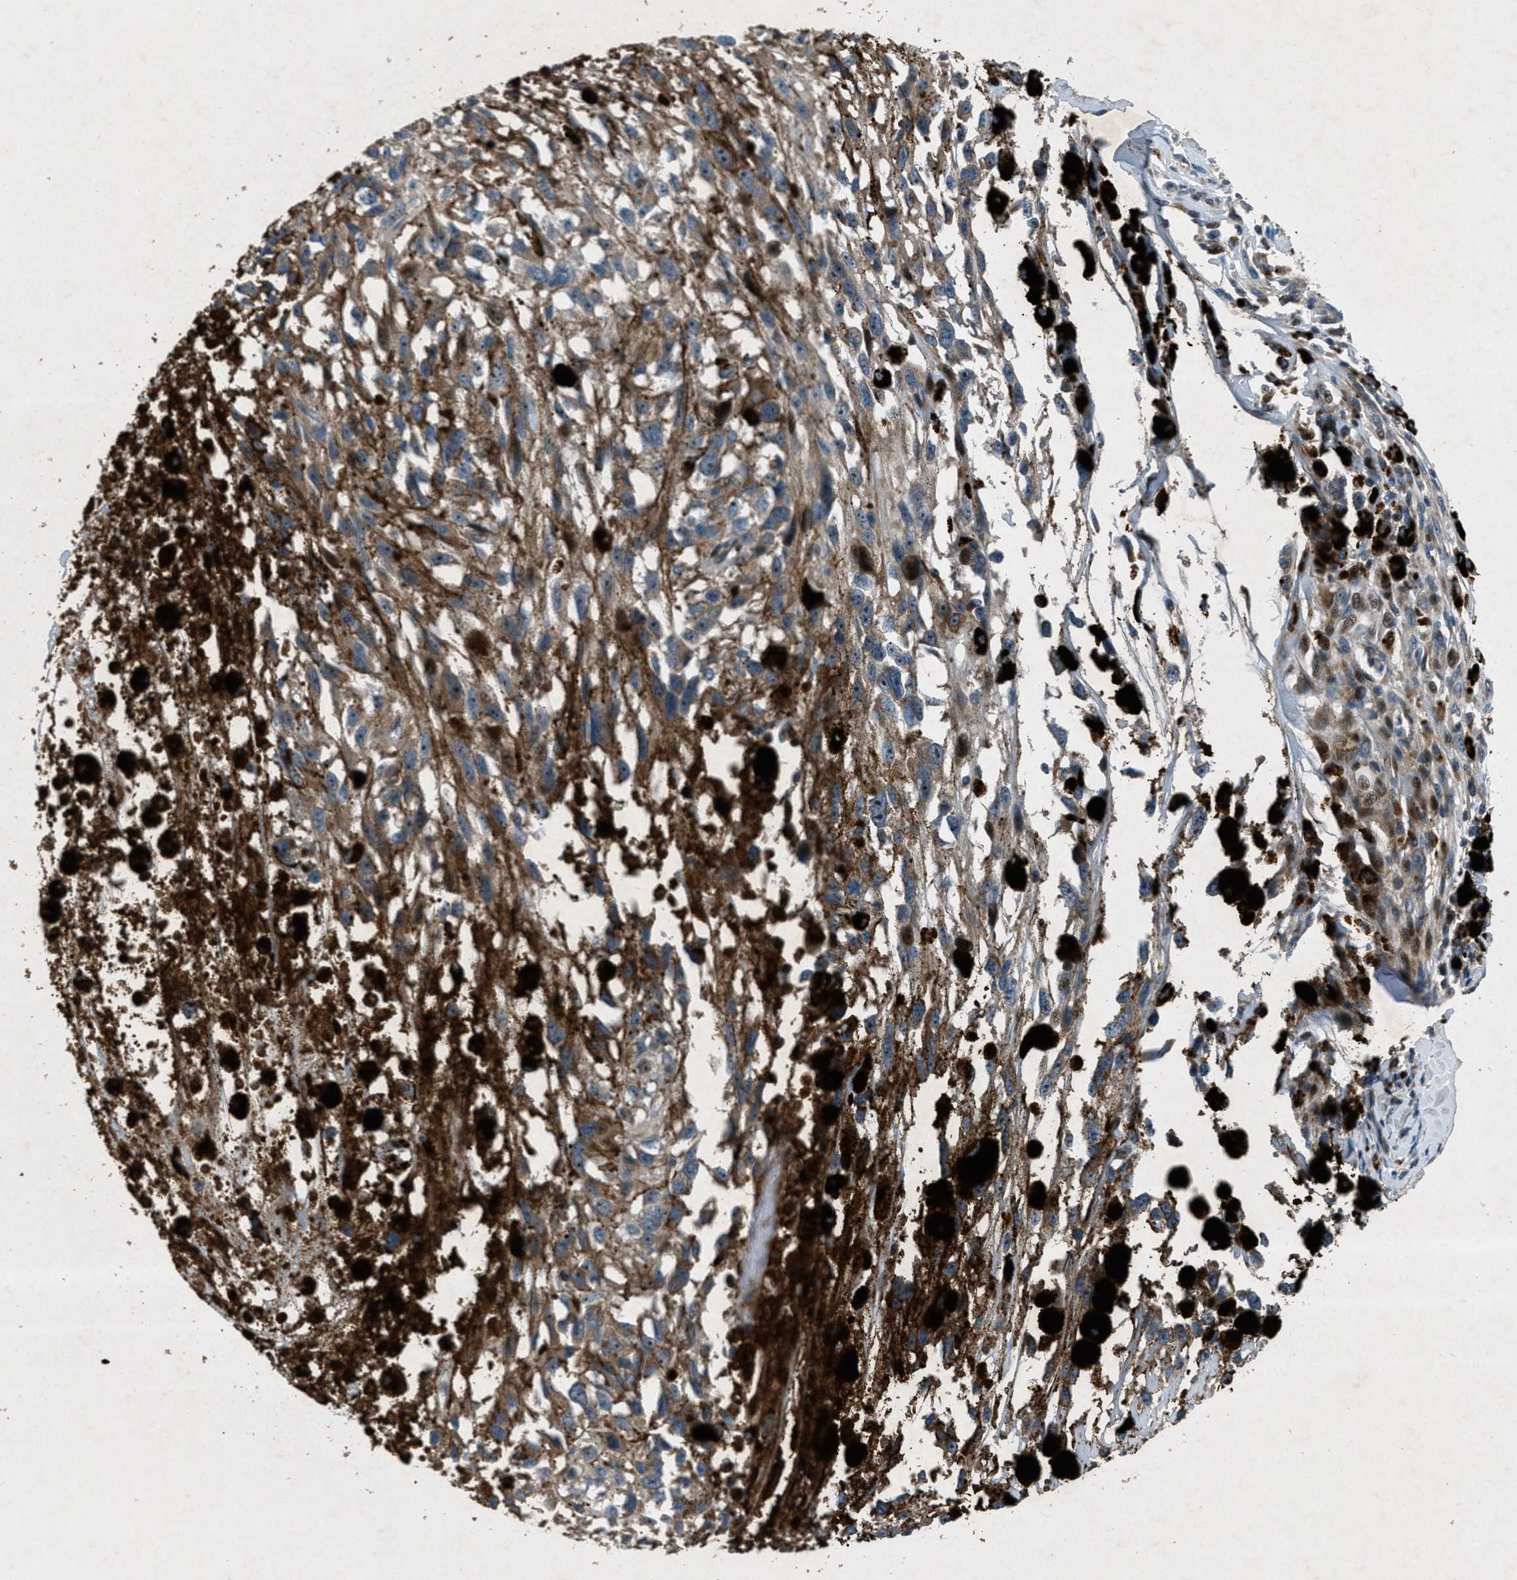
{"staining": {"intensity": "weak", "quantity": ">75%", "location": "cytoplasmic/membranous"}, "tissue": "melanoma", "cell_type": "Tumor cells", "image_type": "cancer", "snomed": [{"axis": "morphology", "description": "Malignant melanoma, Metastatic site"}, {"axis": "topography", "description": "Lymph node"}], "caption": "A brown stain highlights weak cytoplasmic/membranous expression of a protein in human melanoma tumor cells.", "gene": "CLEC2D", "patient": {"sex": "male", "age": 59}}